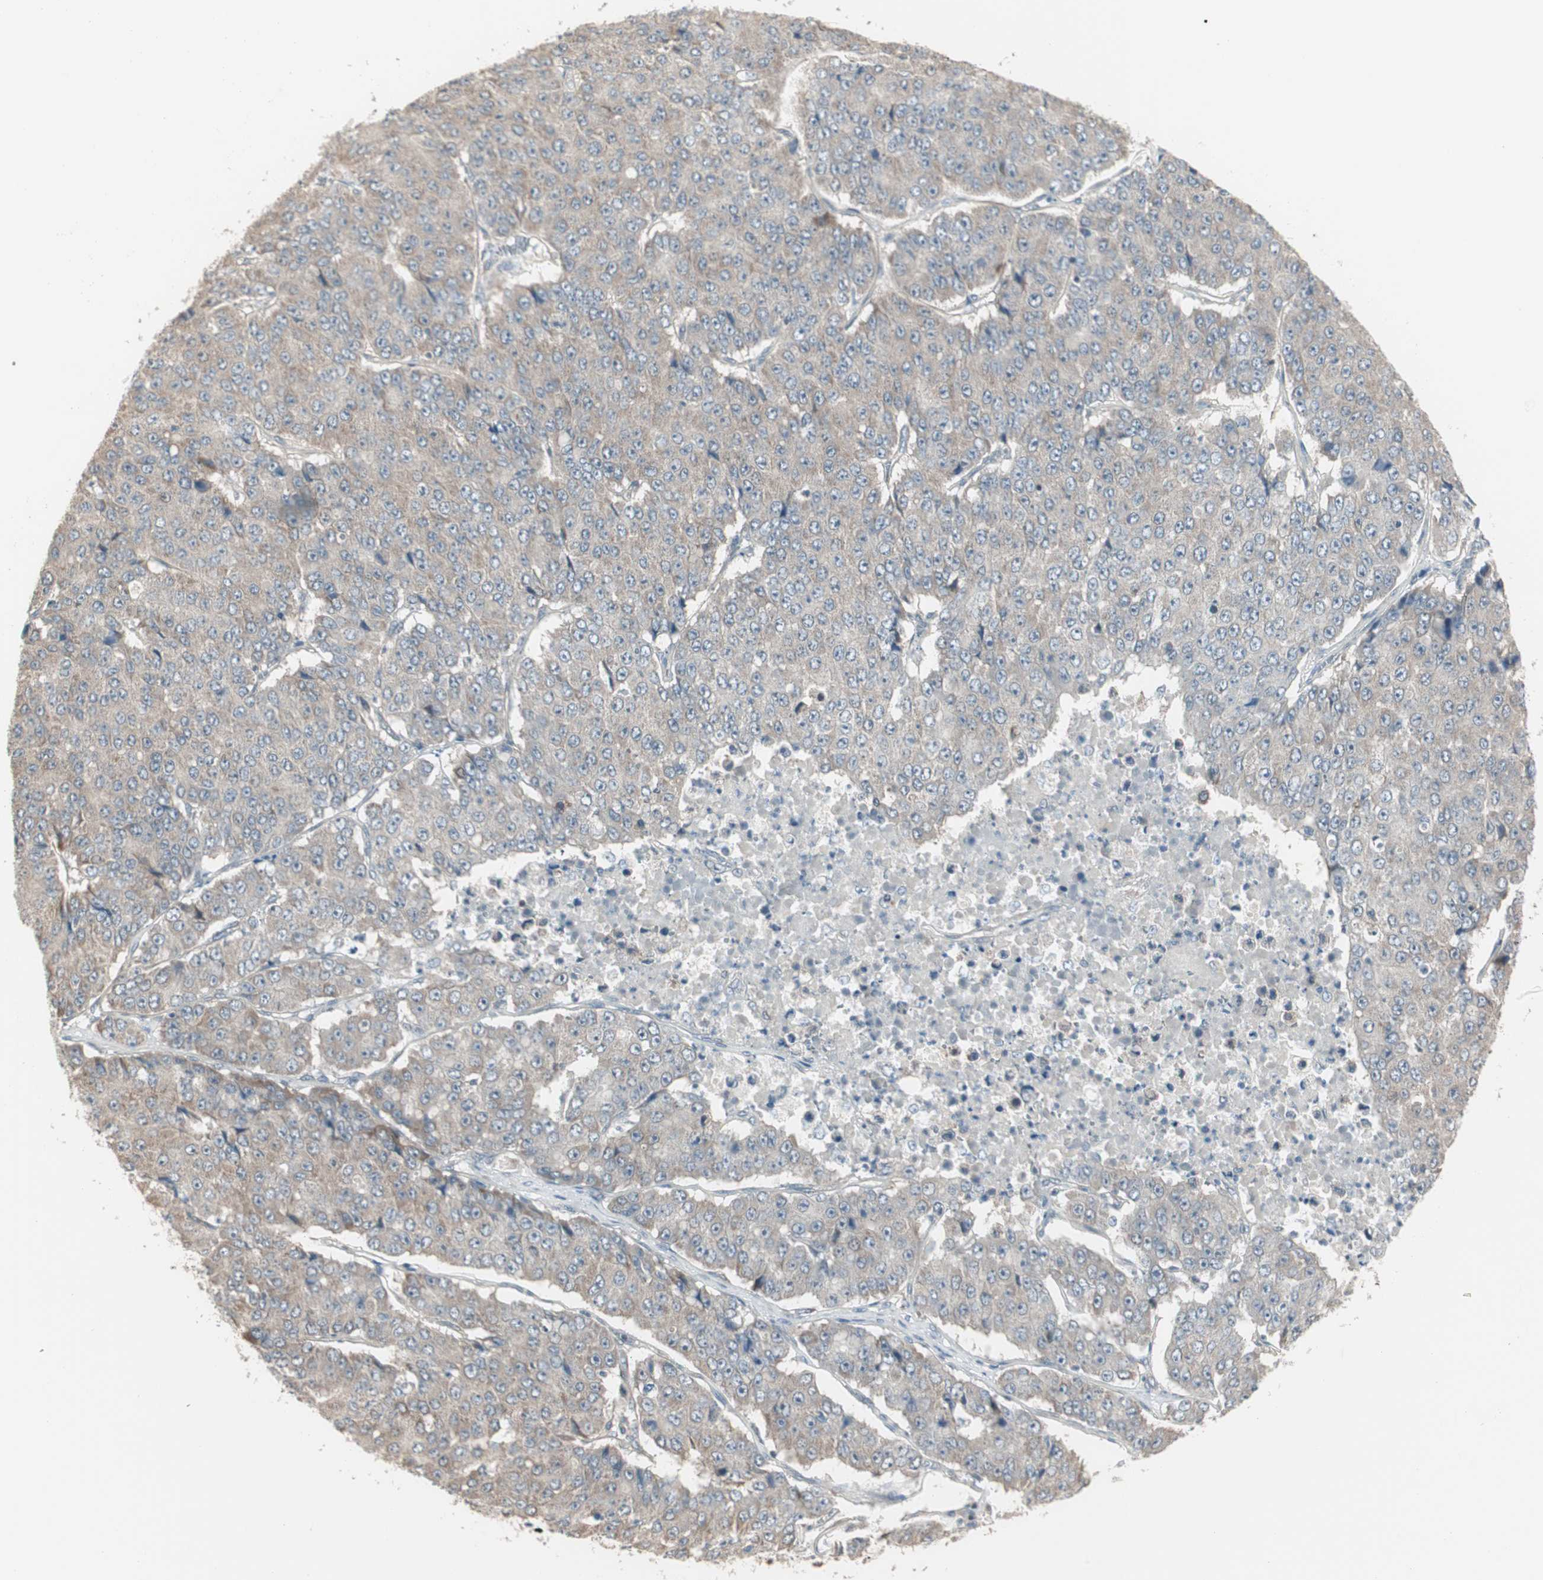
{"staining": {"intensity": "weak", "quantity": ">75%", "location": "cytoplasmic/membranous"}, "tissue": "pancreatic cancer", "cell_type": "Tumor cells", "image_type": "cancer", "snomed": [{"axis": "morphology", "description": "Adenocarcinoma, NOS"}, {"axis": "topography", "description": "Pancreas"}], "caption": "A brown stain shows weak cytoplasmic/membranous staining of a protein in human pancreatic cancer (adenocarcinoma) tumor cells. The protein is stained brown, and the nuclei are stained in blue (DAB IHC with brightfield microscopy, high magnification).", "gene": "PDZK1", "patient": {"sex": "male", "age": 50}}